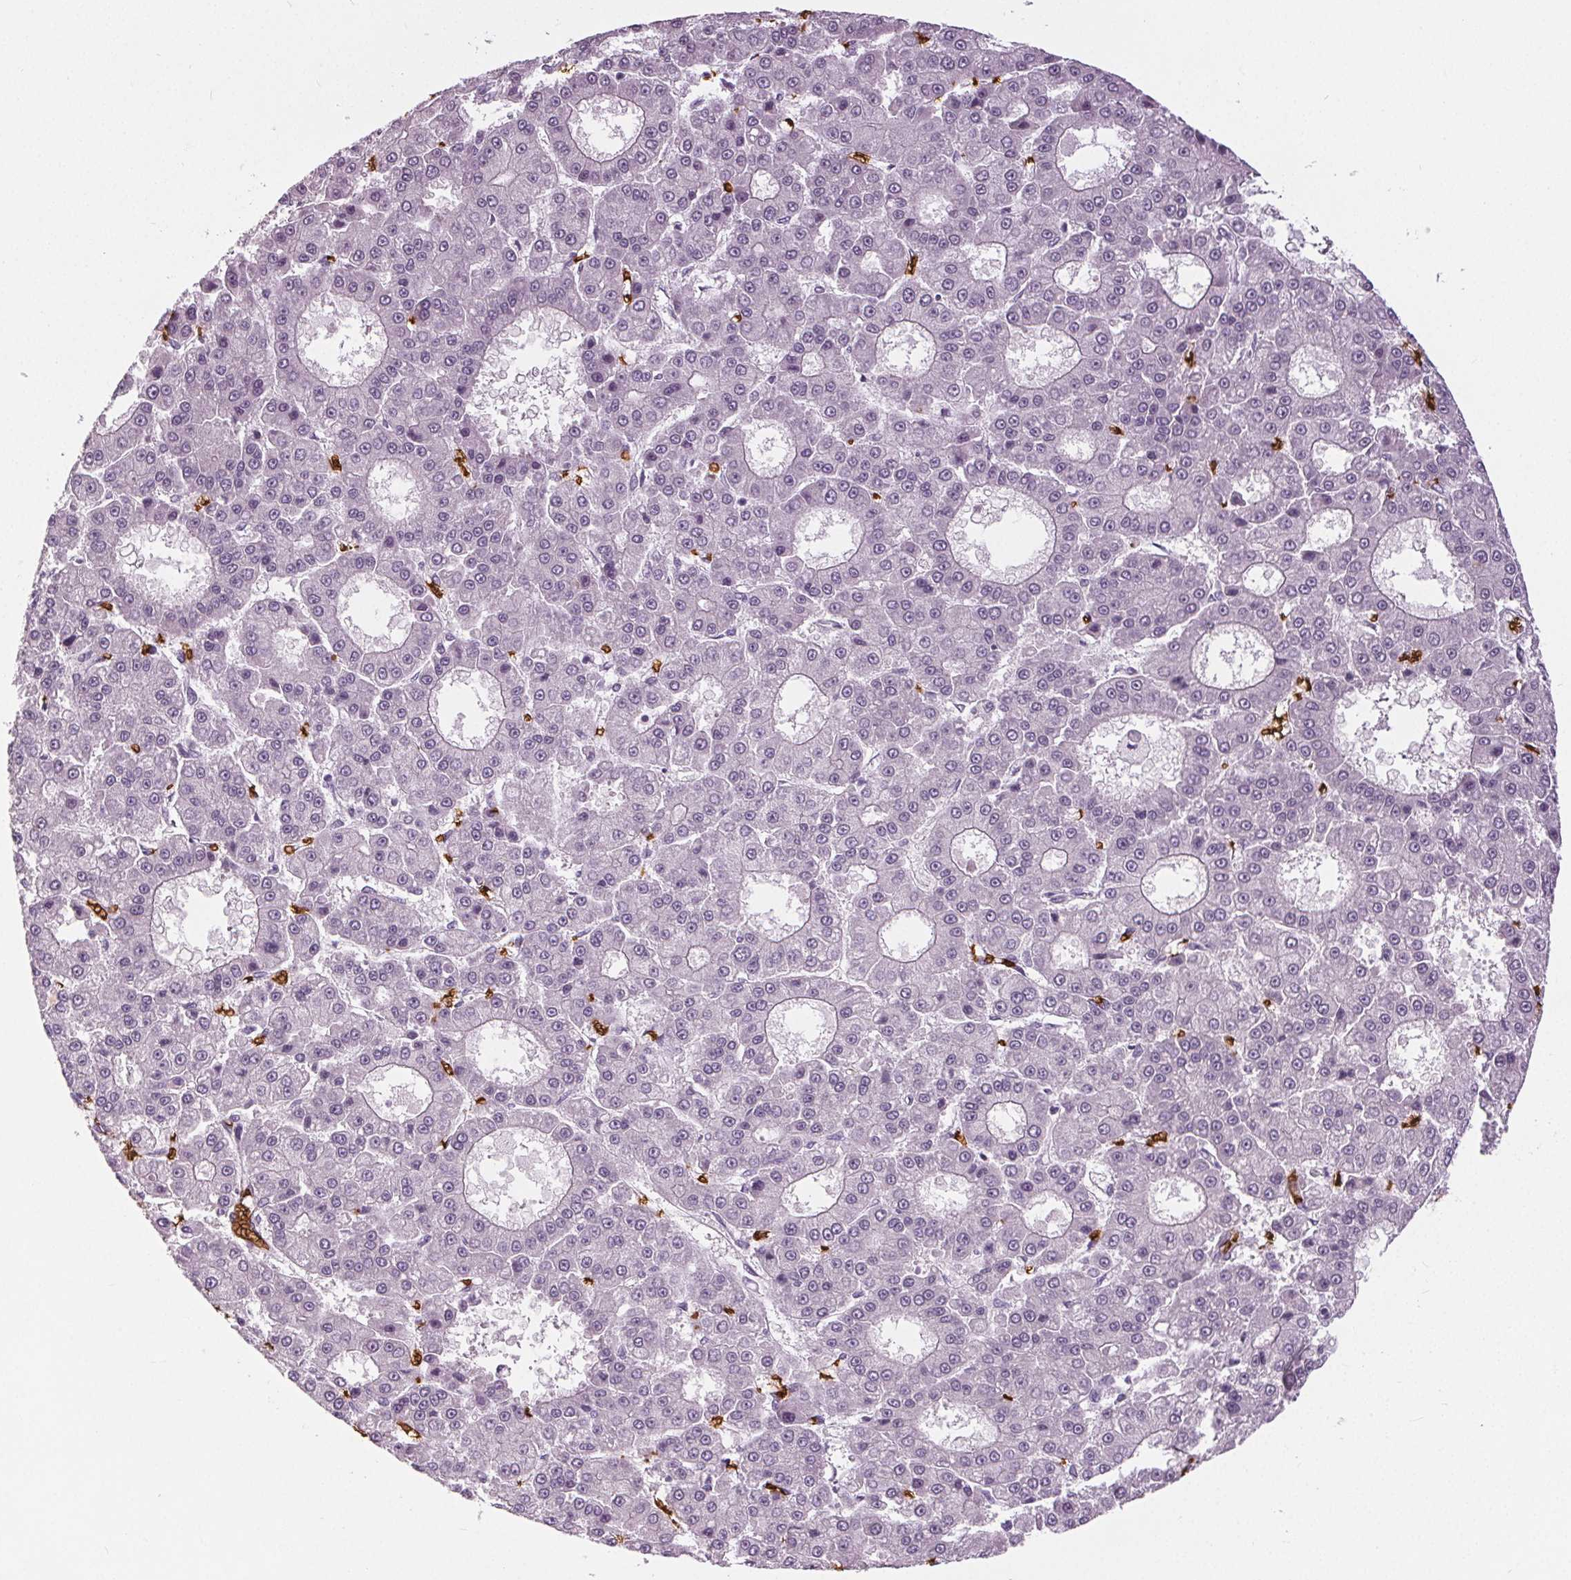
{"staining": {"intensity": "negative", "quantity": "none", "location": "none"}, "tissue": "liver cancer", "cell_type": "Tumor cells", "image_type": "cancer", "snomed": [{"axis": "morphology", "description": "Carcinoma, Hepatocellular, NOS"}, {"axis": "topography", "description": "Liver"}], "caption": "Hepatocellular carcinoma (liver) was stained to show a protein in brown. There is no significant staining in tumor cells. The staining is performed using DAB brown chromogen with nuclei counter-stained in using hematoxylin.", "gene": "SLC4A1", "patient": {"sex": "male", "age": 70}}